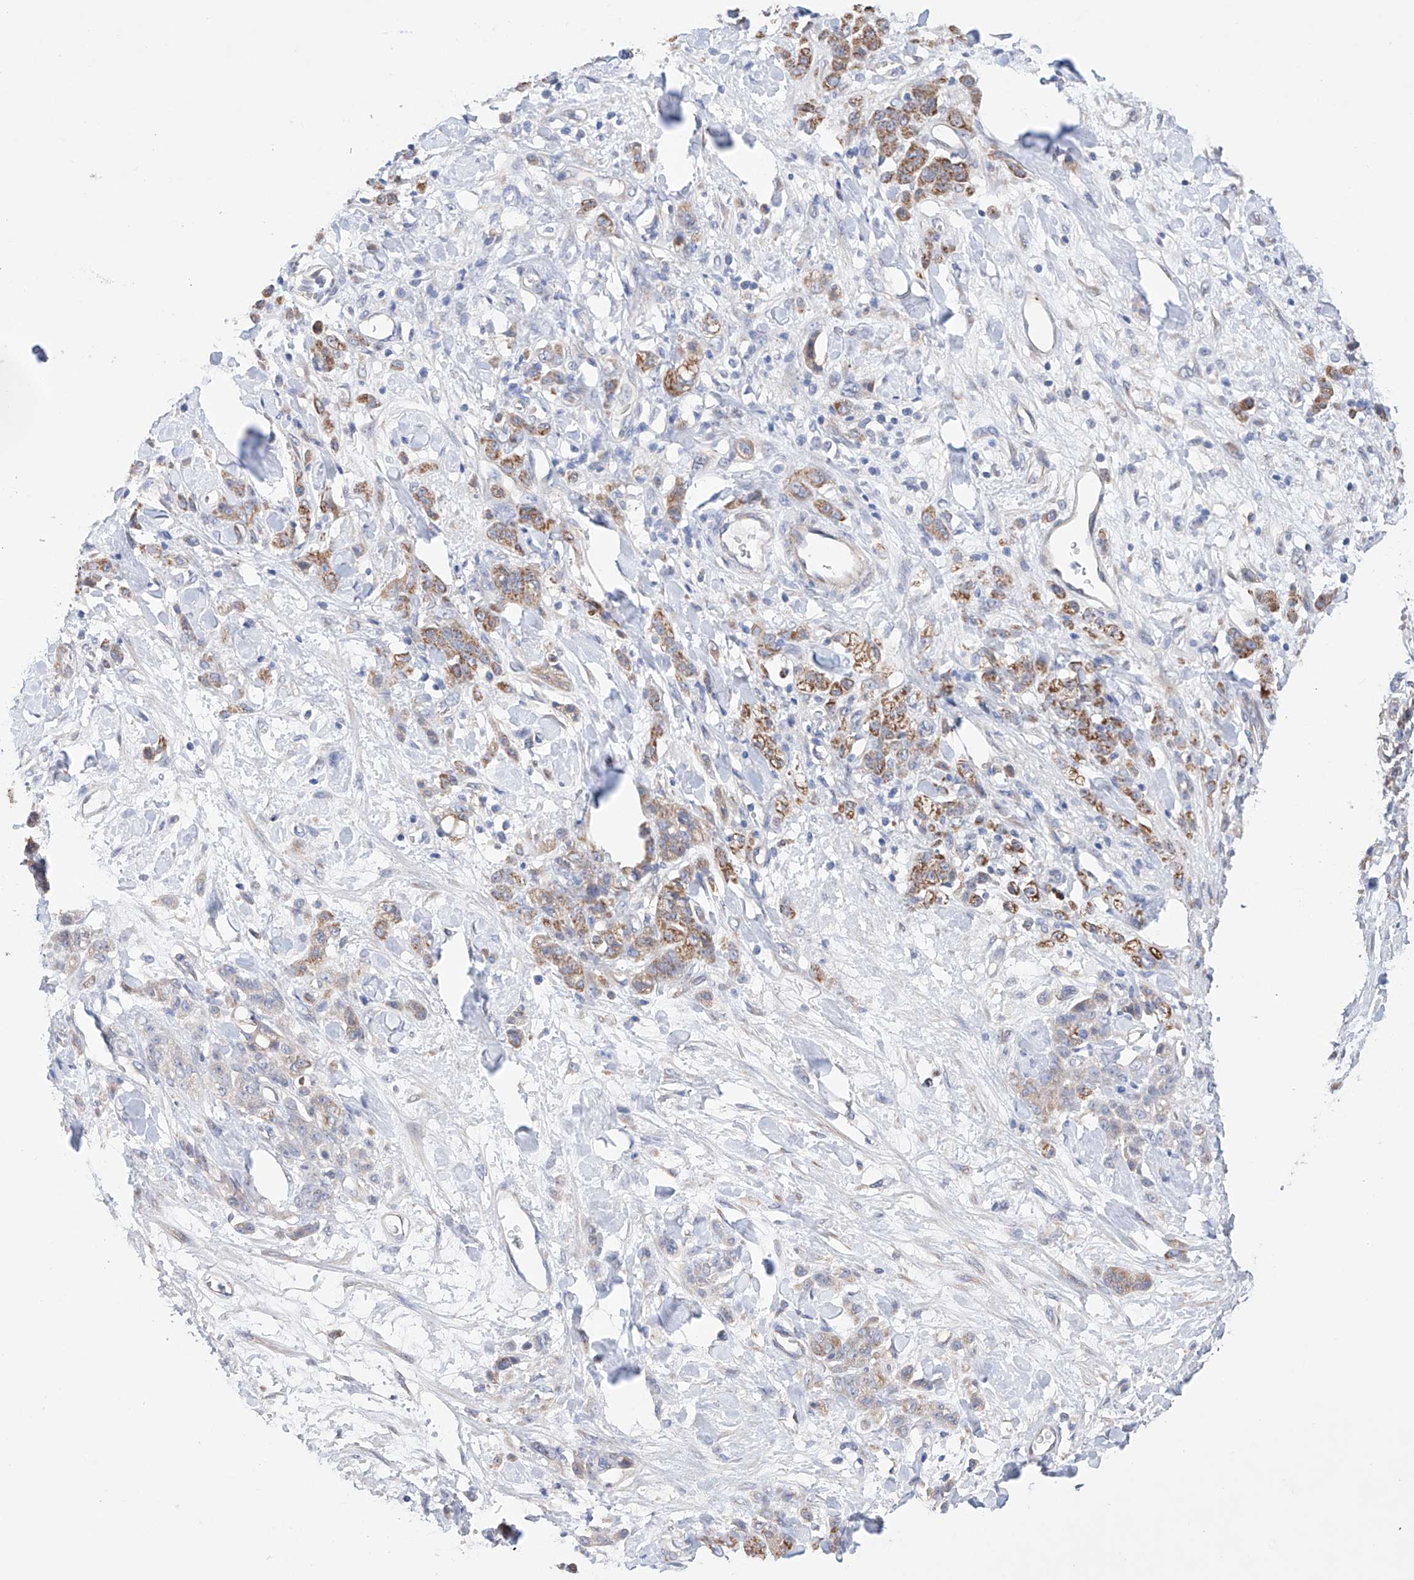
{"staining": {"intensity": "moderate", "quantity": "25%-75%", "location": "cytoplasmic/membranous"}, "tissue": "stomach cancer", "cell_type": "Tumor cells", "image_type": "cancer", "snomed": [{"axis": "morphology", "description": "Normal tissue, NOS"}, {"axis": "morphology", "description": "Adenocarcinoma, NOS"}, {"axis": "topography", "description": "Stomach"}], "caption": "A brown stain shows moderate cytoplasmic/membranous staining of a protein in stomach cancer (adenocarcinoma) tumor cells.", "gene": "AFG1L", "patient": {"sex": "male", "age": 82}}